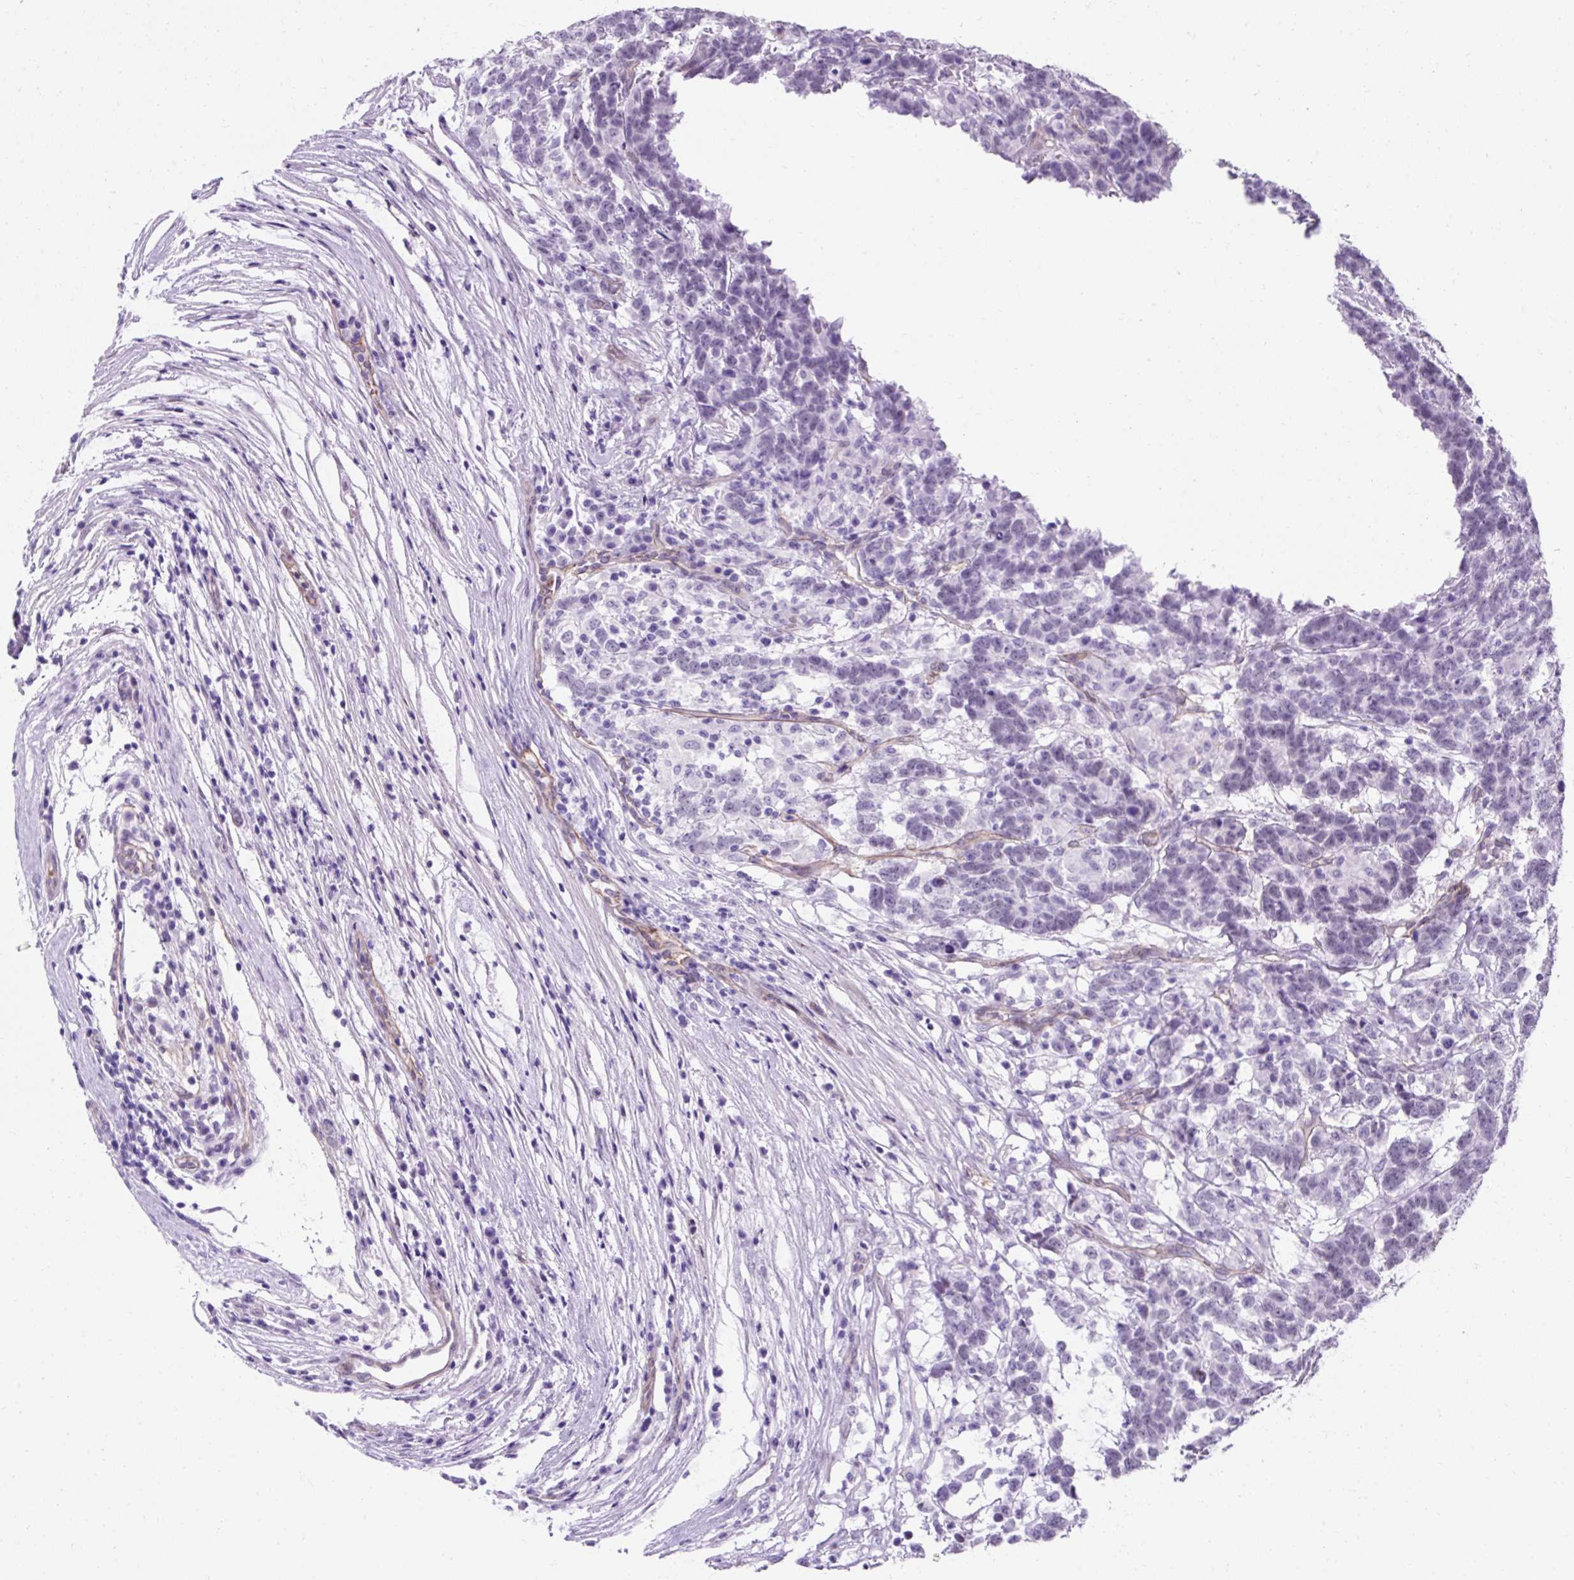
{"staining": {"intensity": "negative", "quantity": "none", "location": "none"}, "tissue": "testis cancer", "cell_type": "Tumor cells", "image_type": "cancer", "snomed": [{"axis": "morphology", "description": "Carcinoma, Embryonal, NOS"}, {"axis": "topography", "description": "Testis"}], "caption": "IHC histopathology image of neoplastic tissue: testis embryonal carcinoma stained with DAB displays no significant protein positivity in tumor cells.", "gene": "KRT12", "patient": {"sex": "male", "age": 26}}